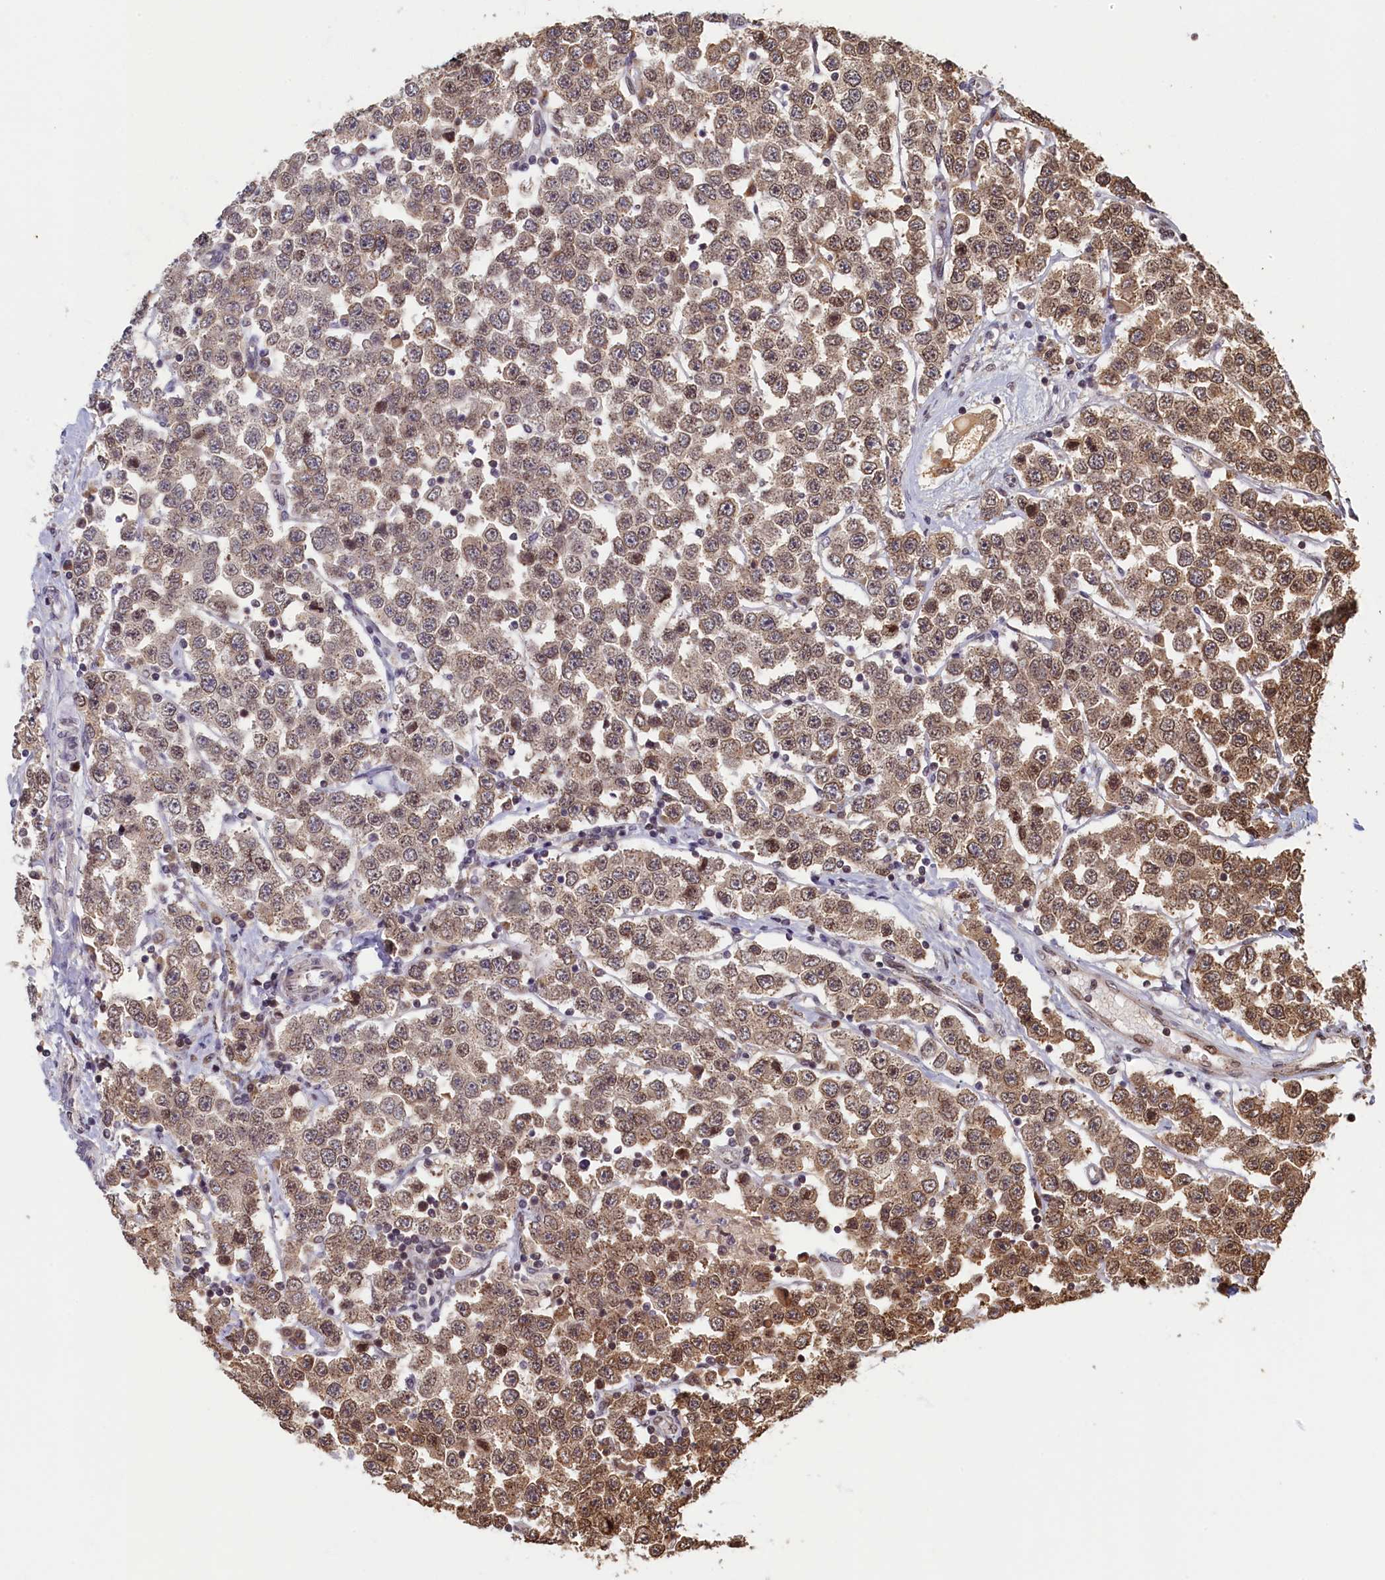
{"staining": {"intensity": "moderate", "quantity": ">75%", "location": "cytoplasmic/membranous,nuclear"}, "tissue": "testis cancer", "cell_type": "Tumor cells", "image_type": "cancer", "snomed": [{"axis": "morphology", "description": "Seminoma, NOS"}, {"axis": "topography", "description": "Testis"}], "caption": "Human testis cancer stained with a brown dye demonstrates moderate cytoplasmic/membranous and nuclear positive expression in approximately >75% of tumor cells.", "gene": "CKAP2L", "patient": {"sex": "male", "age": 28}}